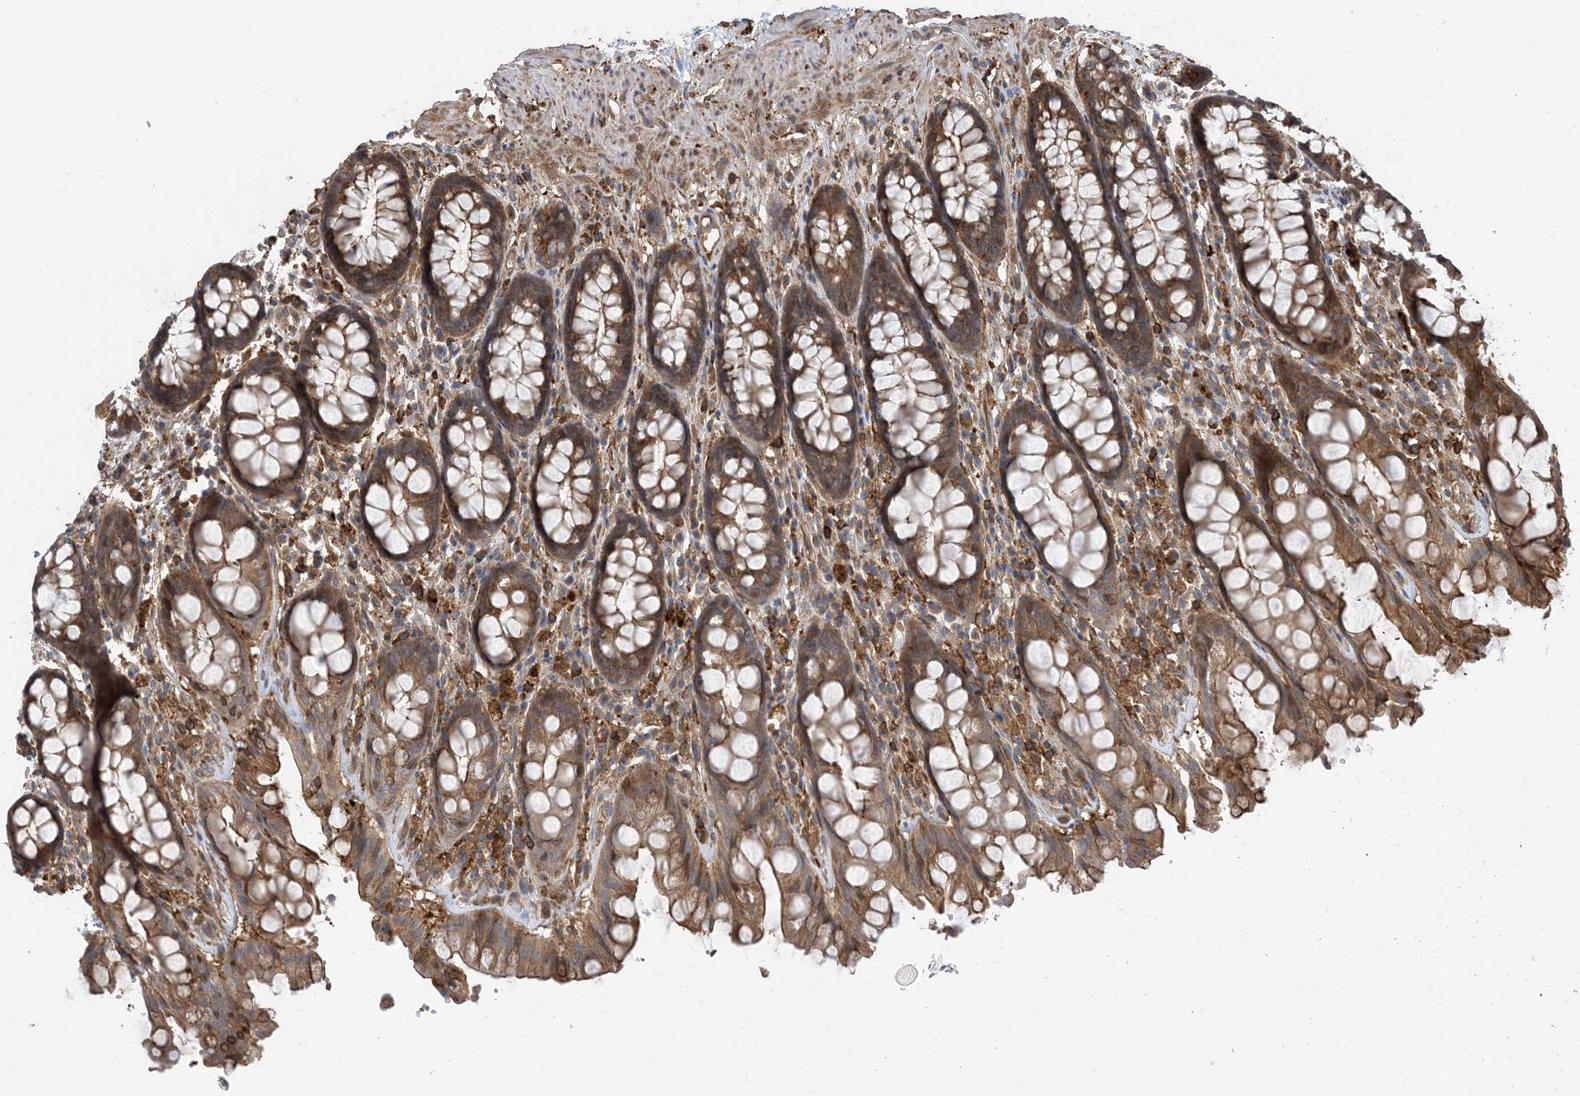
{"staining": {"intensity": "moderate", "quantity": ">75%", "location": "cytoplasmic/membranous"}, "tissue": "rectum", "cell_type": "Glandular cells", "image_type": "normal", "snomed": [{"axis": "morphology", "description": "Normal tissue, NOS"}, {"axis": "topography", "description": "Rectum"}], "caption": "Immunohistochemistry staining of benign rectum, which exhibits medium levels of moderate cytoplasmic/membranous positivity in approximately >75% of glandular cells indicating moderate cytoplasmic/membranous protein positivity. The staining was performed using DAB (brown) for protein detection and nuclei were counterstained in hematoxylin (blue).", "gene": "HS1BP3", "patient": {"sex": "male", "age": 64}}